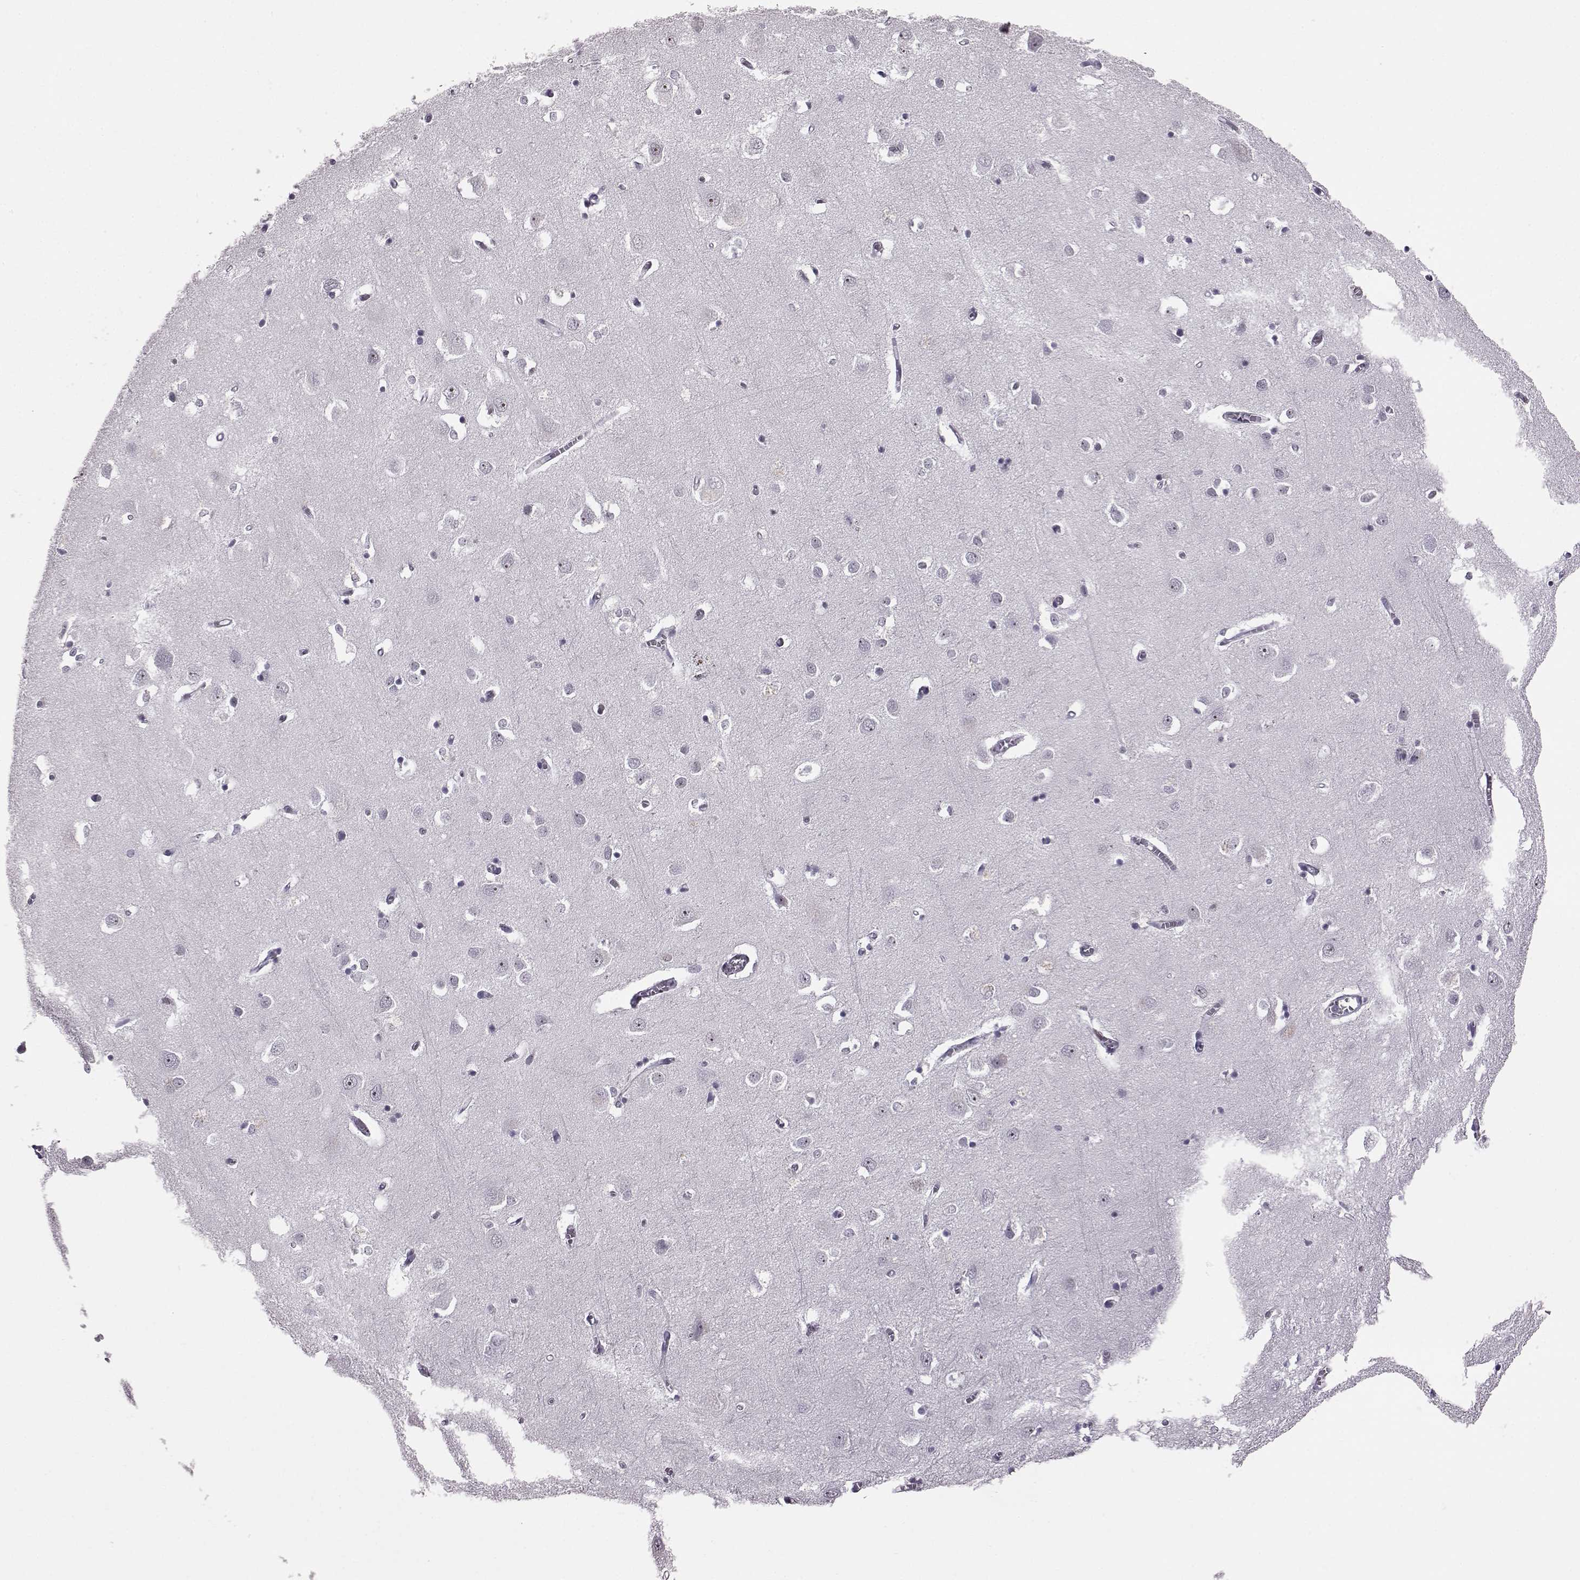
{"staining": {"intensity": "negative", "quantity": "none", "location": "none"}, "tissue": "cerebral cortex", "cell_type": "Endothelial cells", "image_type": "normal", "snomed": [{"axis": "morphology", "description": "Normal tissue, NOS"}, {"axis": "topography", "description": "Cerebral cortex"}], "caption": "IHC of normal cerebral cortex demonstrates no positivity in endothelial cells.", "gene": "ADGRG2", "patient": {"sex": "male", "age": 70}}